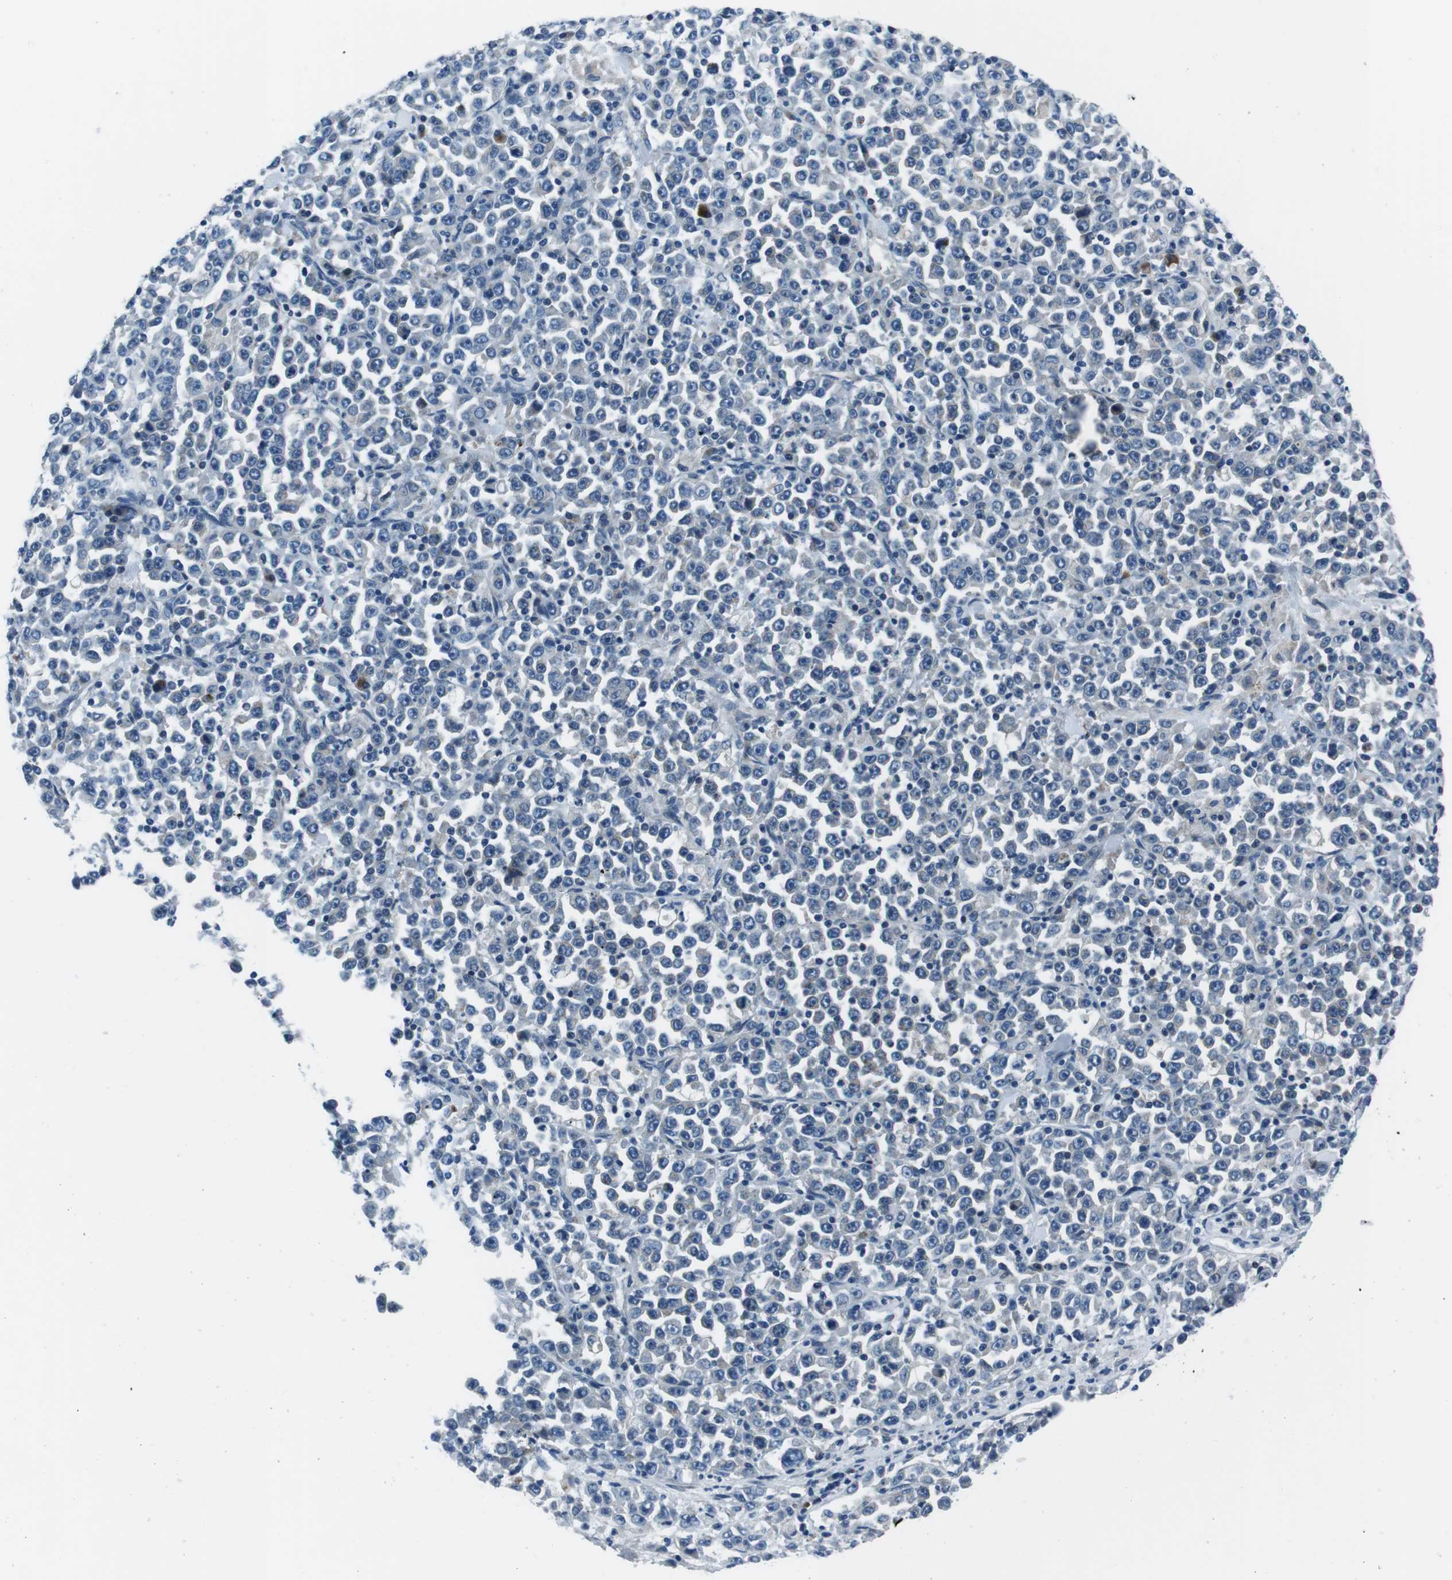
{"staining": {"intensity": "negative", "quantity": "none", "location": "none"}, "tissue": "stomach cancer", "cell_type": "Tumor cells", "image_type": "cancer", "snomed": [{"axis": "morphology", "description": "Normal tissue, NOS"}, {"axis": "morphology", "description": "Adenocarcinoma, NOS"}, {"axis": "topography", "description": "Stomach, upper"}, {"axis": "topography", "description": "Stomach"}], "caption": "Histopathology image shows no protein staining in tumor cells of adenocarcinoma (stomach) tissue.", "gene": "NUCB2", "patient": {"sex": "male", "age": 59}}